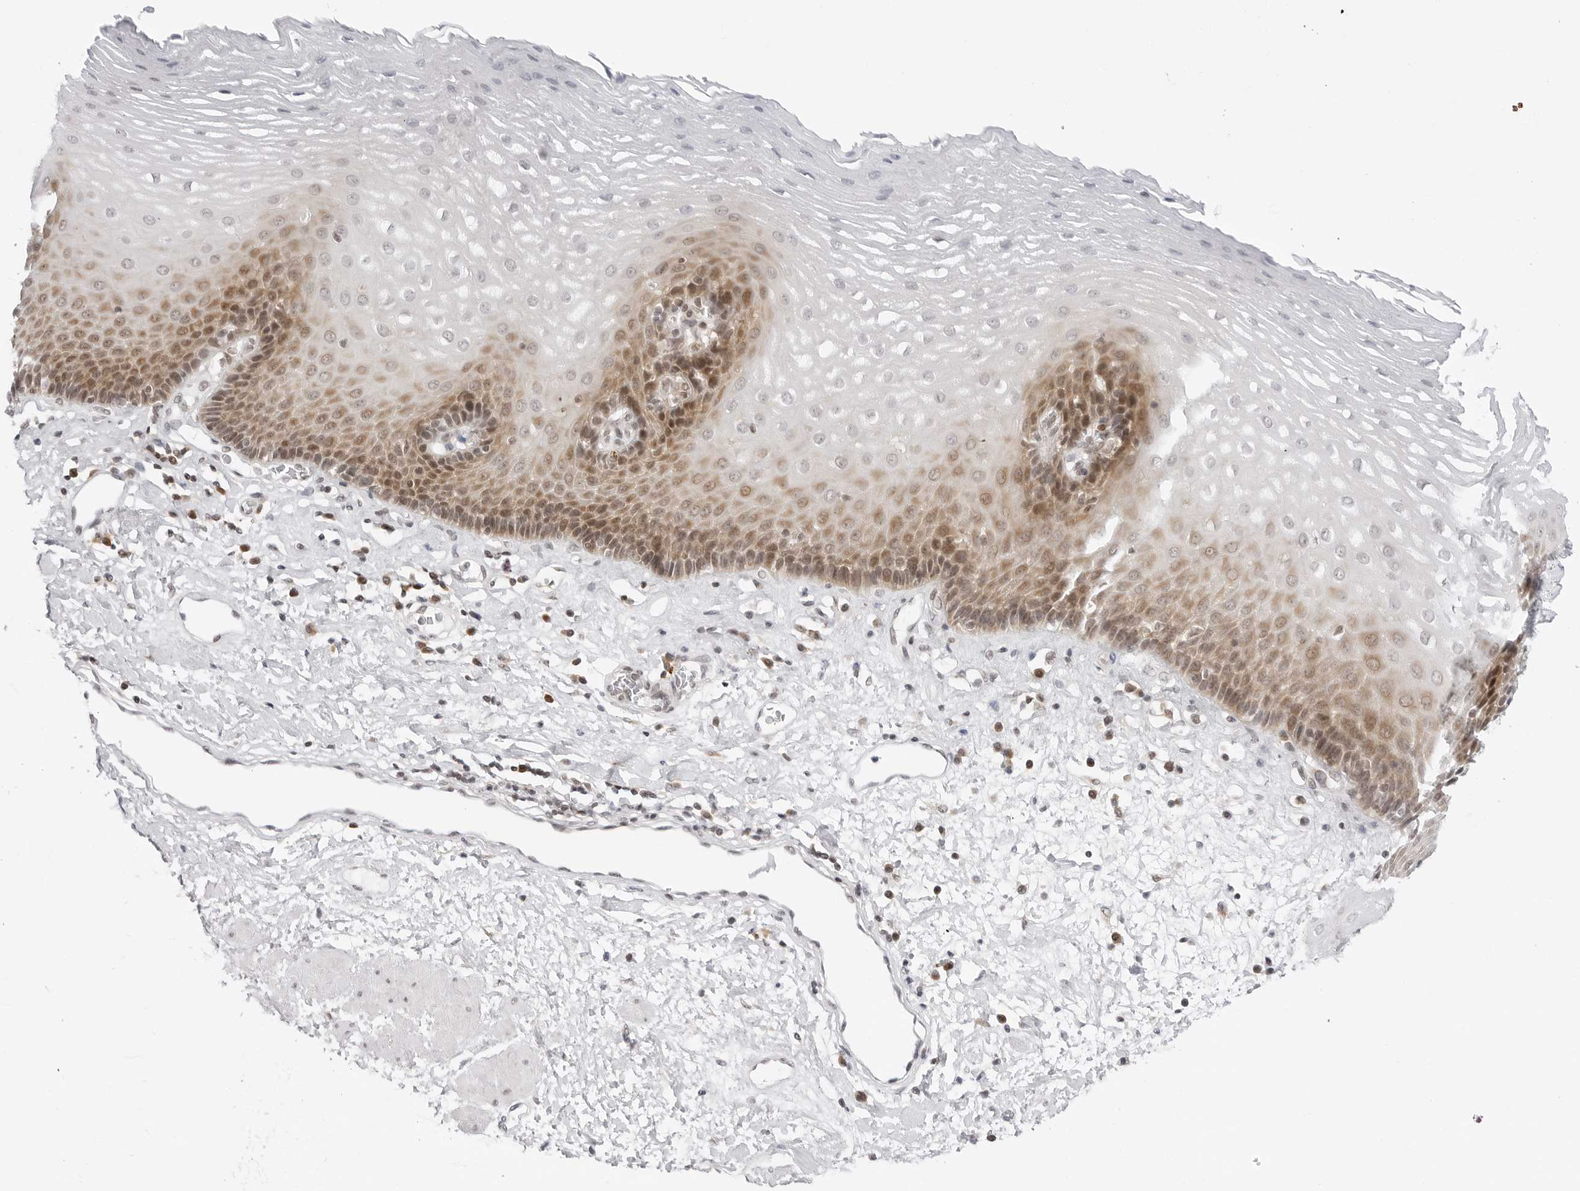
{"staining": {"intensity": "moderate", "quantity": "25%-75%", "location": "cytoplasmic/membranous,nuclear"}, "tissue": "esophagus", "cell_type": "Squamous epithelial cells", "image_type": "normal", "snomed": [{"axis": "morphology", "description": "Normal tissue, NOS"}, {"axis": "morphology", "description": "Adenocarcinoma, NOS"}, {"axis": "topography", "description": "Esophagus"}], "caption": "Moderate cytoplasmic/membranous,nuclear positivity for a protein is identified in about 25%-75% of squamous epithelial cells of unremarkable esophagus using immunohistochemistry (IHC).", "gene": "PPP2R5C", "patient": {"sex": "male", "age": 62}}